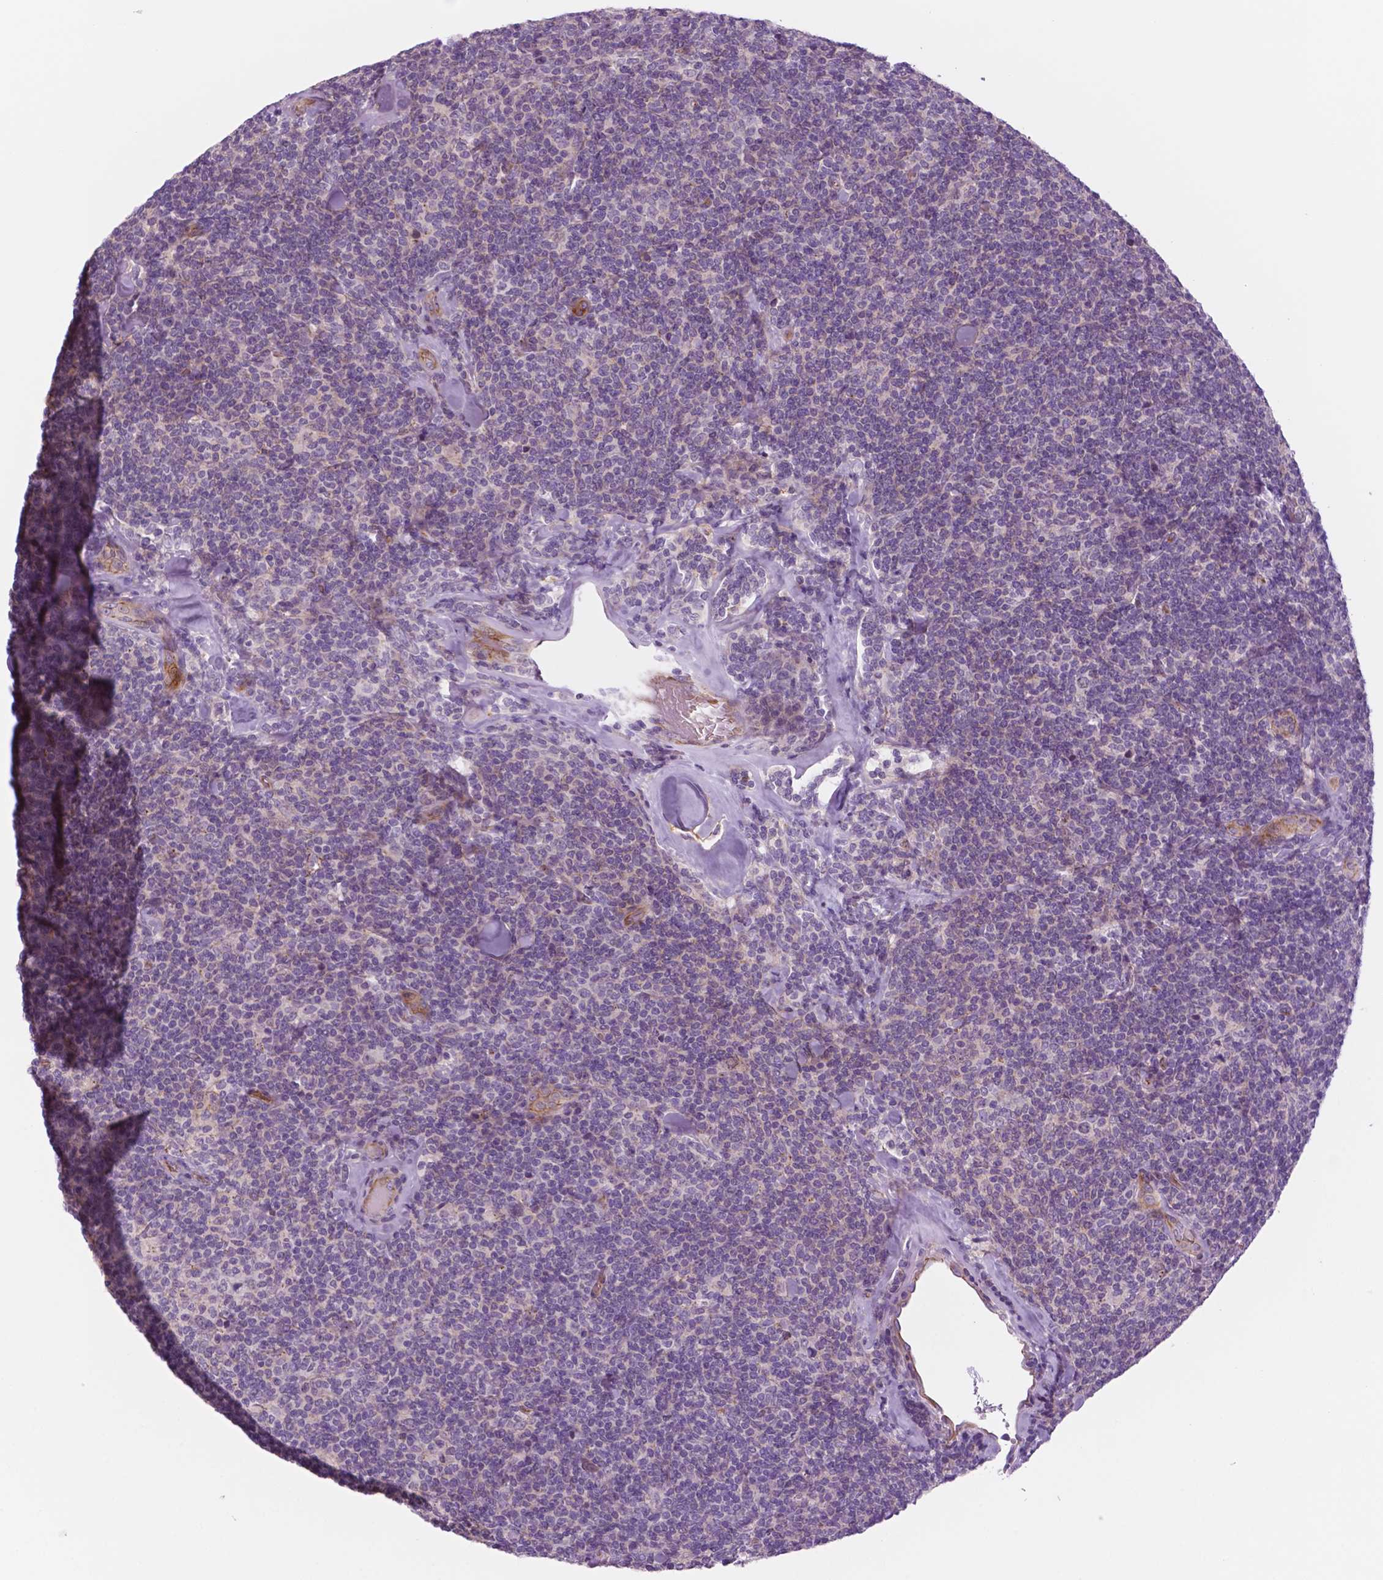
{"staining": {"intensity": "negative", "quantity": "none", "location": "none"}, "tissue": "lymphoma", "cell_type": "Tumor cells", "image_type": "cancer", "snomed": [{"axis": "morphology", "description": "Malignant lymphoma, non-Hodgkin's type, Low grade"}, {"axis": "topography", "description": "Lymph node"}], "caption": "High magnification brightfield microscopy of lymphoma stained with DAB (brown) and counterstained with hematoxylin (blue): tumor cells show no significant positivity. Nuclei are stained in blue.", "gene": "RND3", "patient": {"sex": "female", "age": 56}}